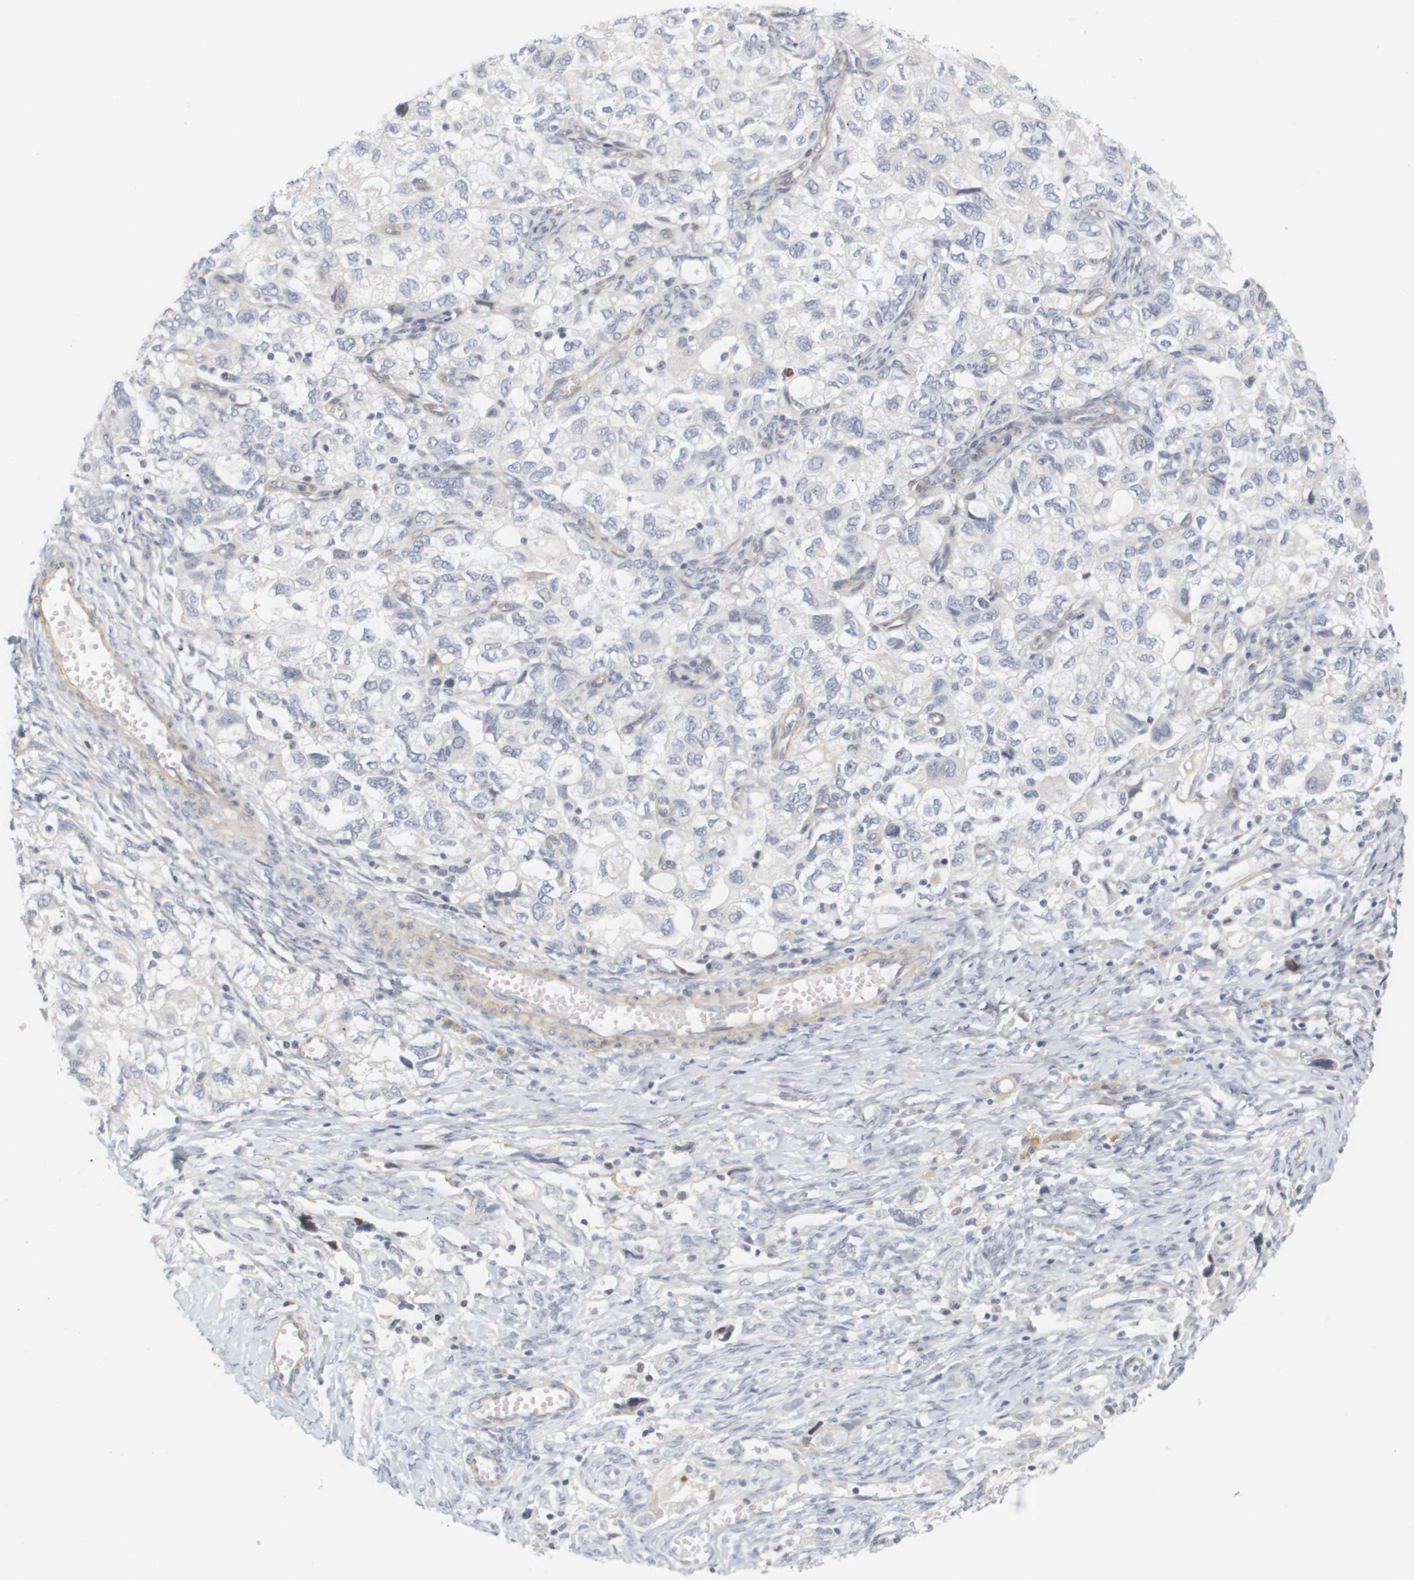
{"staining": {"intensity": "negative", "quantity": "none", "location": "none"}, "tissue": "ovarian cancer", "cell_type": "Tumor cells", "image_type": "cancer", "snomed": [{"axis": "morphology", "description": "Carcinoma, NOS"}, {"axis": "morphology", "description": "Cystadenocarcinoma, serous, NOS"}, {"axis": "topography", "description": "Ovary"}], "caption": "Tumor cells show no significant expression in ovarian cancer (carcinoma).", "gene": "CYB561", "patient": {"sex": "female", "age": 69}}